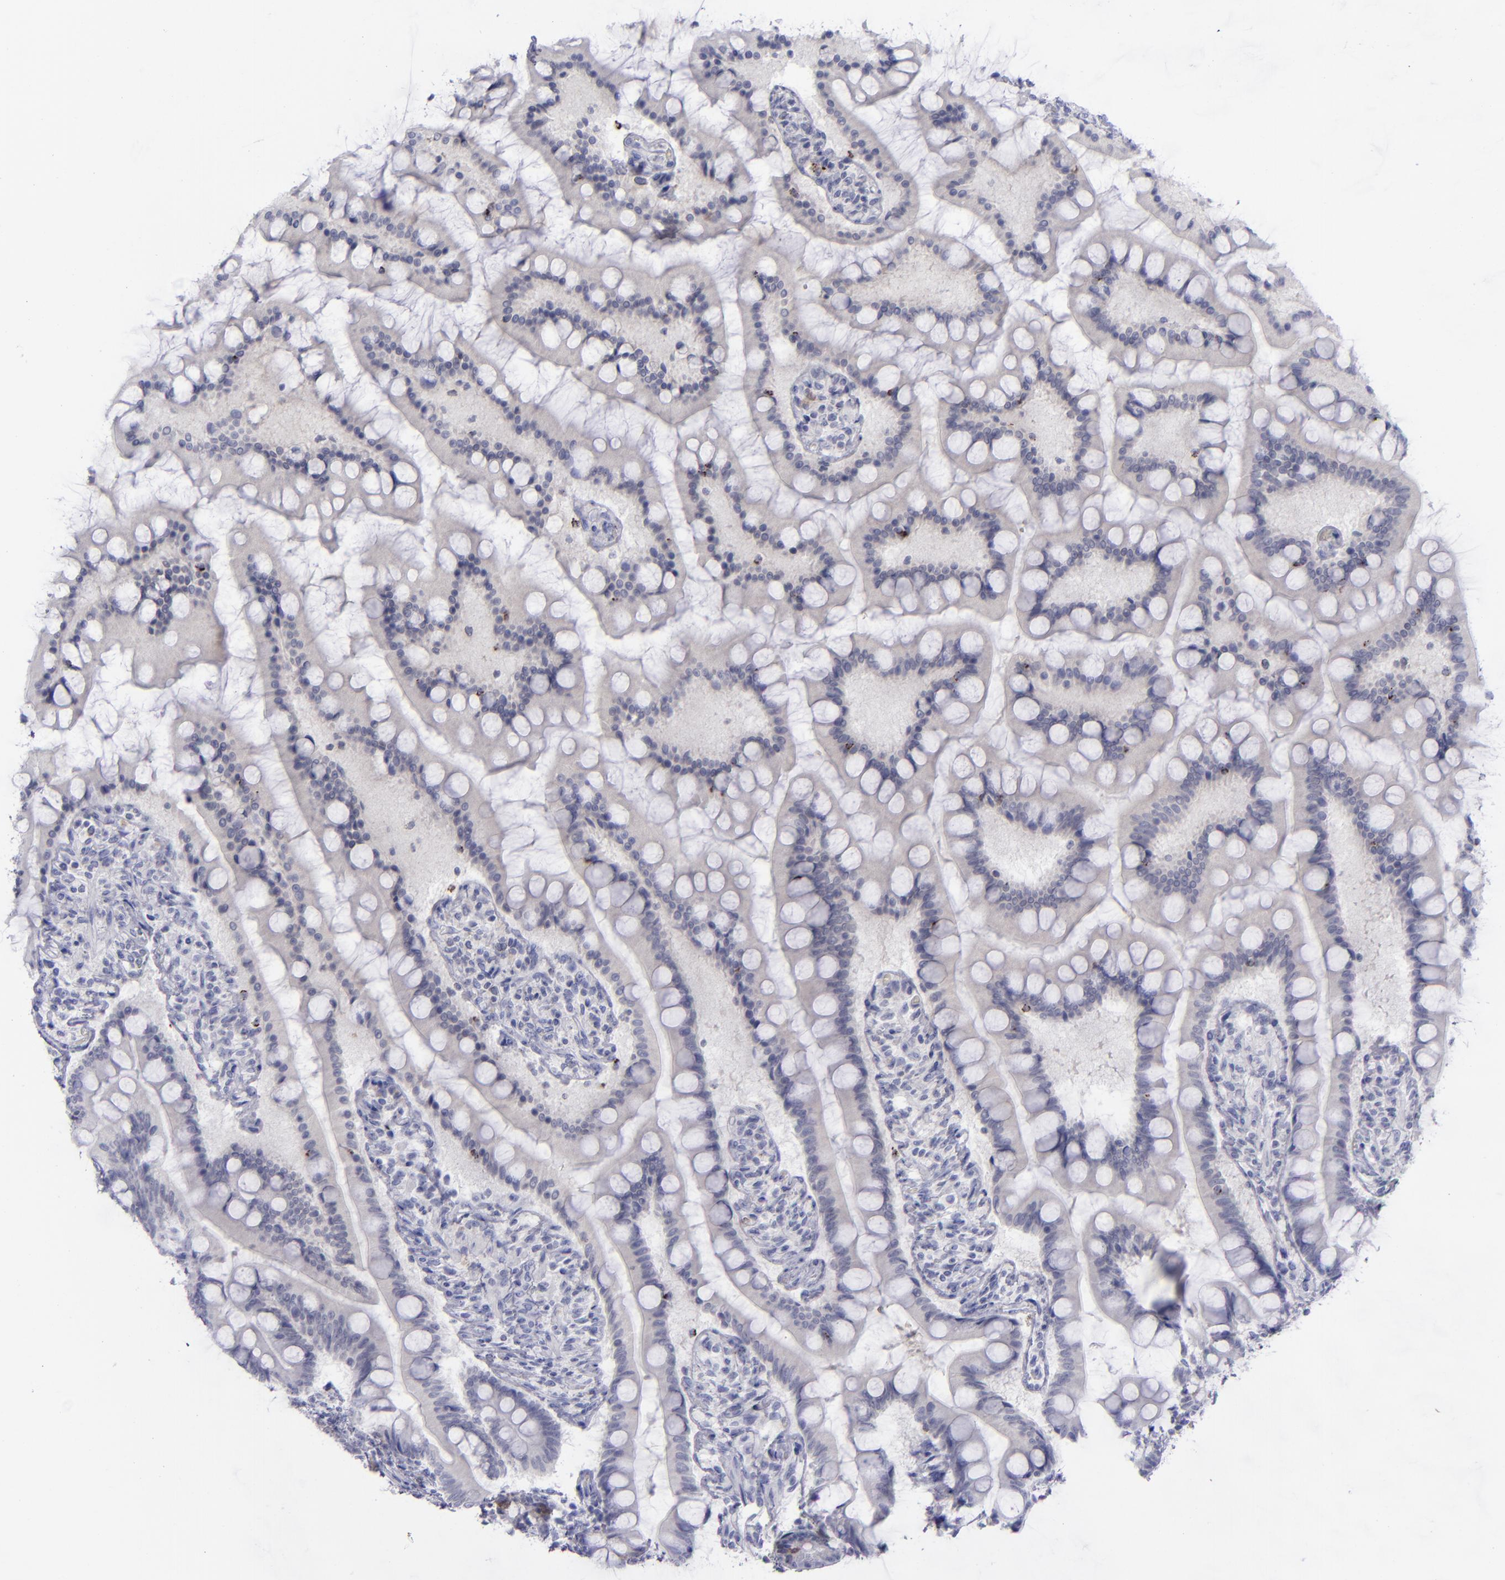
{"staining": {"intensity": "weak", "quantity": "<25%", "location": "cytoplasmic/membranous,nuclear"}, "tissue": "small intestine", "cell_type": "Glandular cells", "image_type": "normal", "snomed": [{"axis": "morphology", "description": "Normal tissue, NOS"}, {"axis": "topography", "description": "Small intestine"}], "caption": "Immunohistochemical staining of benign small intestine displays no significant staining in glandular cells.", "gene": "AURKA", "patient": {"sex": "male", "age": 41}}